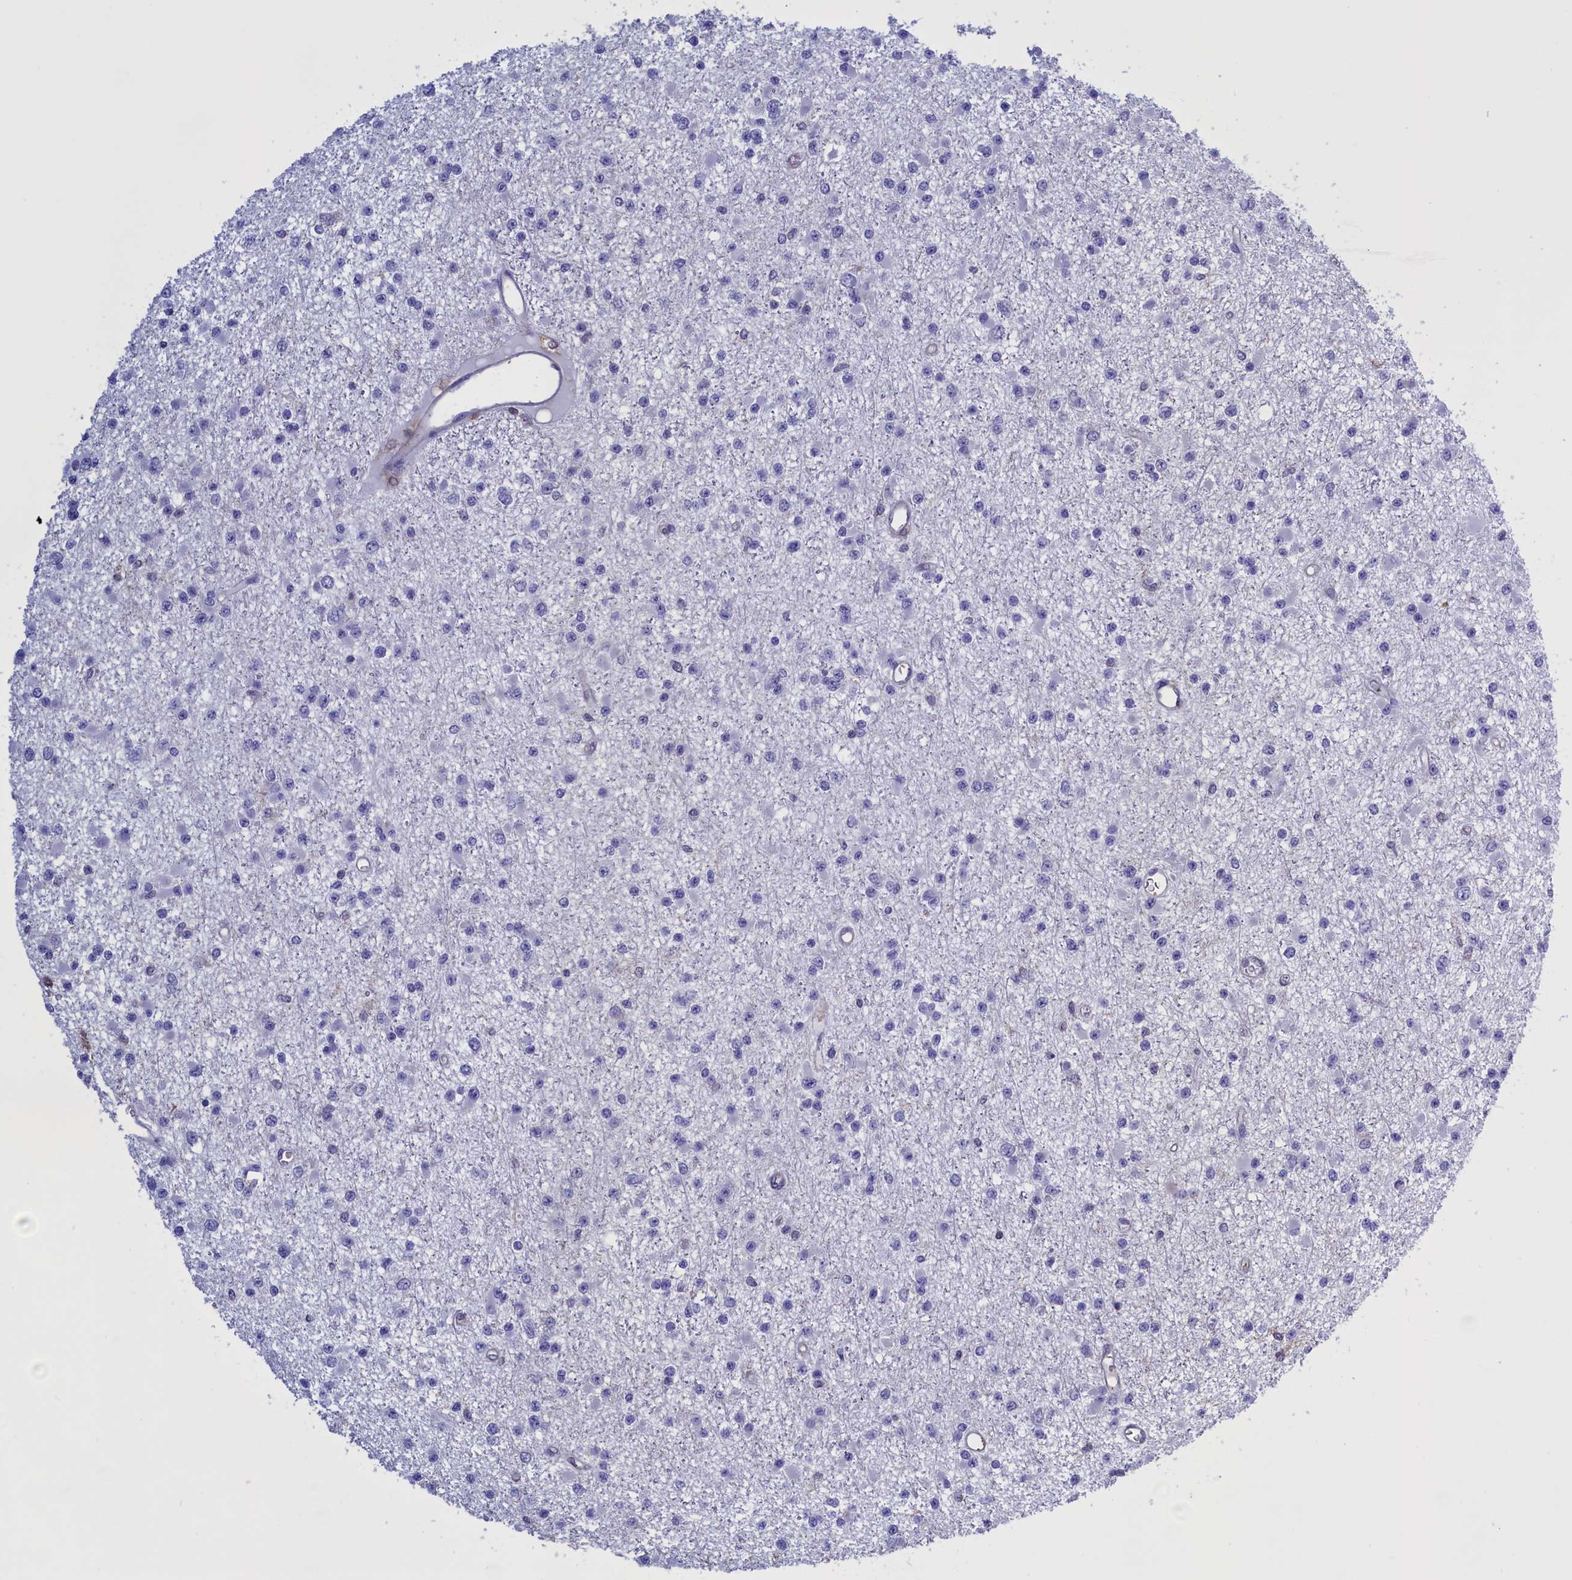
{"staining": {"intensity": "negative", "quantity": "none", "location": "none"}, "tissue": "glioma", "cell_type": "Tumor cells", "image_type": "cancer", "snomed": [{"axis": "morphology", "description": "Glioma, malignant, Low grade"}, {"axis": "topography", "description": "Brain"}], "caption": "Tumor cells show no significant staining in glioma.", "gene": "ARHGAP18", "patient": {"sex": "female", "age": 22}}